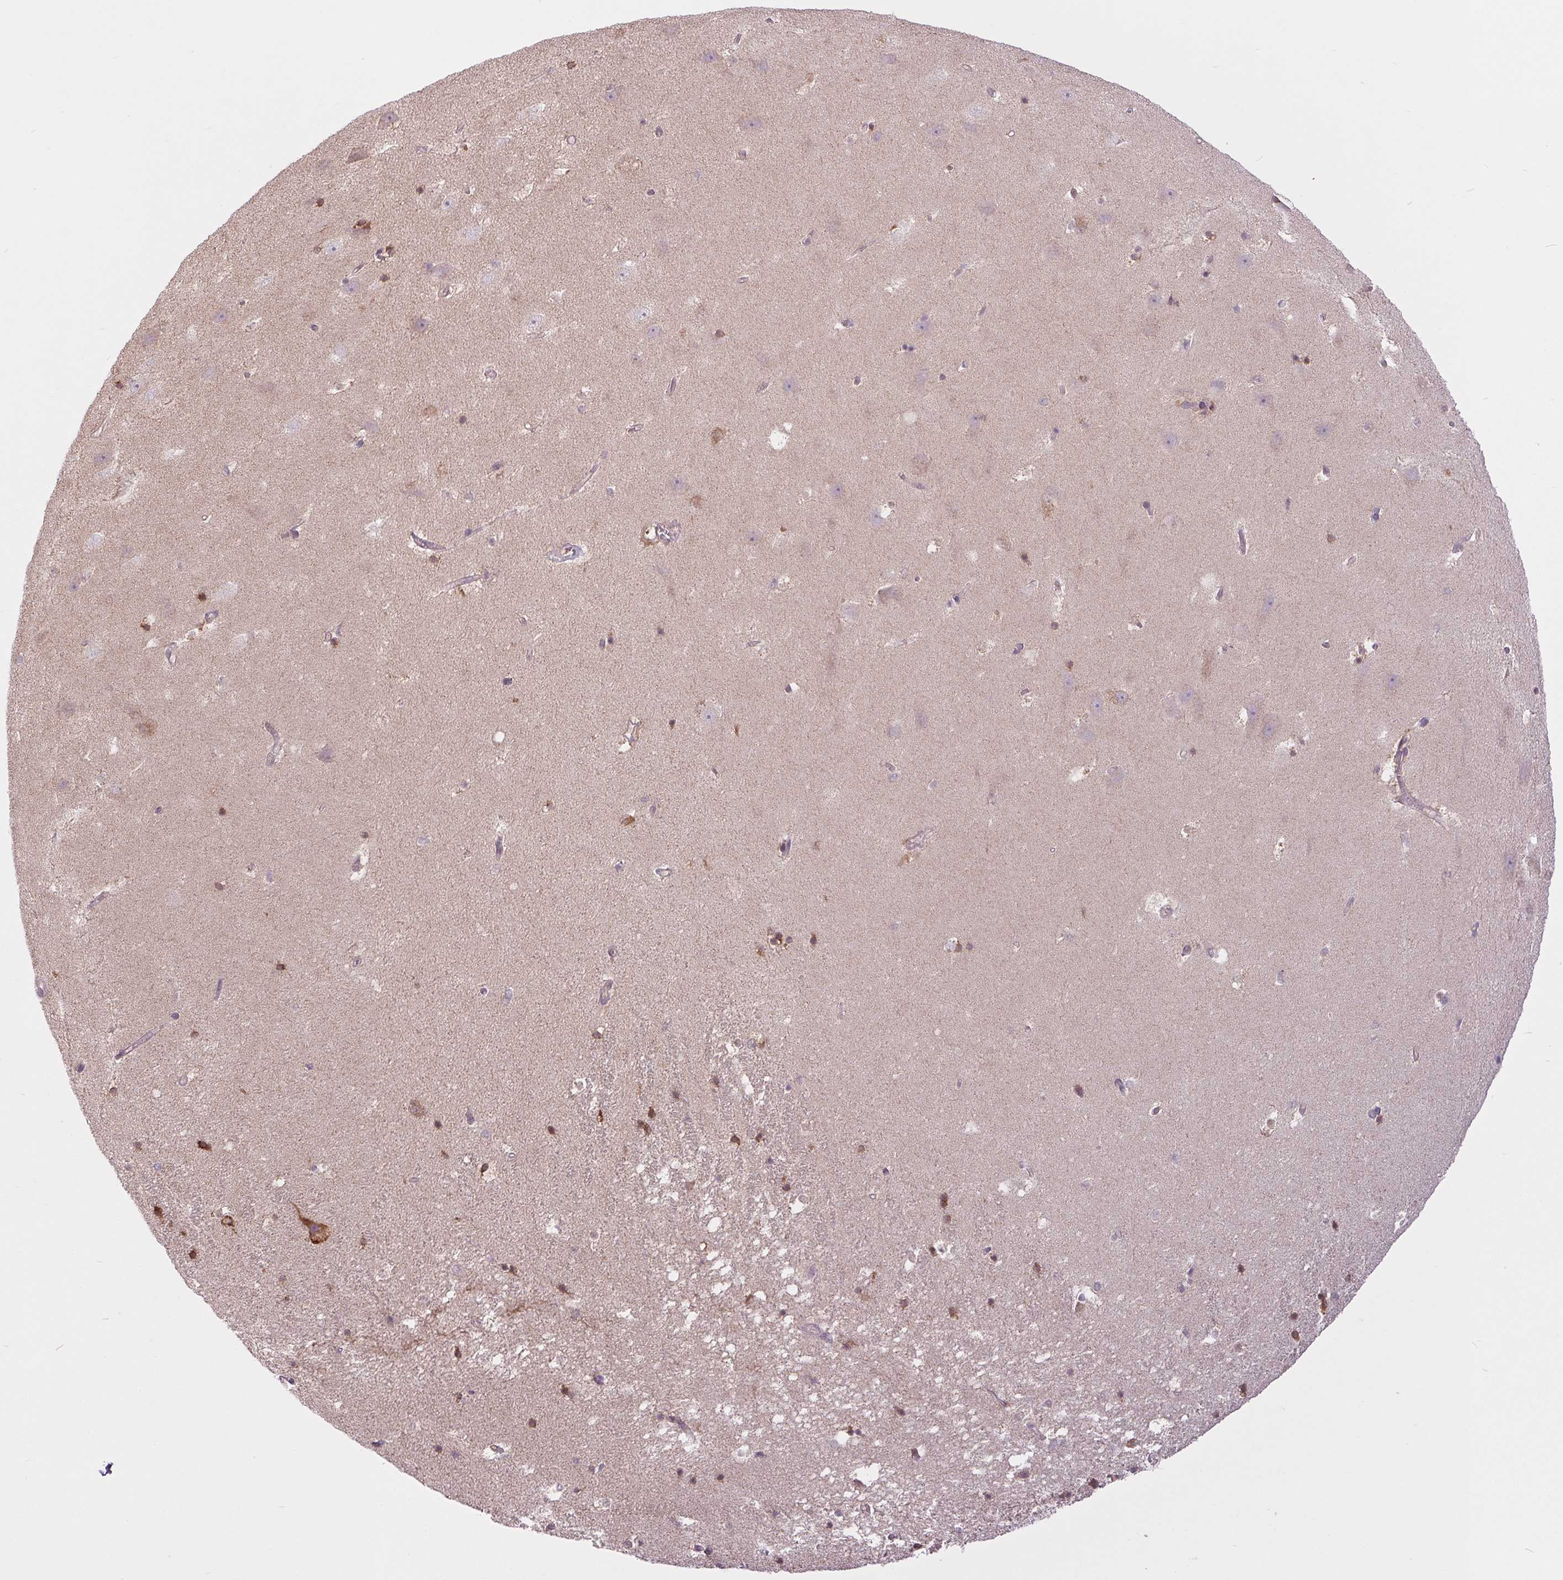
{"staining": {"intensity": "moderate", "quantity": "<25%", "location": "cytoplasmic/membranous"}, "tissue": "hippocampus", "cell_type": "Glial cells", "image_type": "normal", "snomed": [{"axis": "morphology", "description": "Normal tissue, NOS"}, {"axis": "topography", "description": "Hippocampus"}], "caption": "Glial cells show low levels of moderate cytoplasmic/membranous positivity in approximately <25% of cells in unremarkable human hippocampus. (brown staining indicates protein expression, while blue staining denotes nuclei).", "gene": "MAP3K5", "patient": {"sex": "male", "age": 58}}